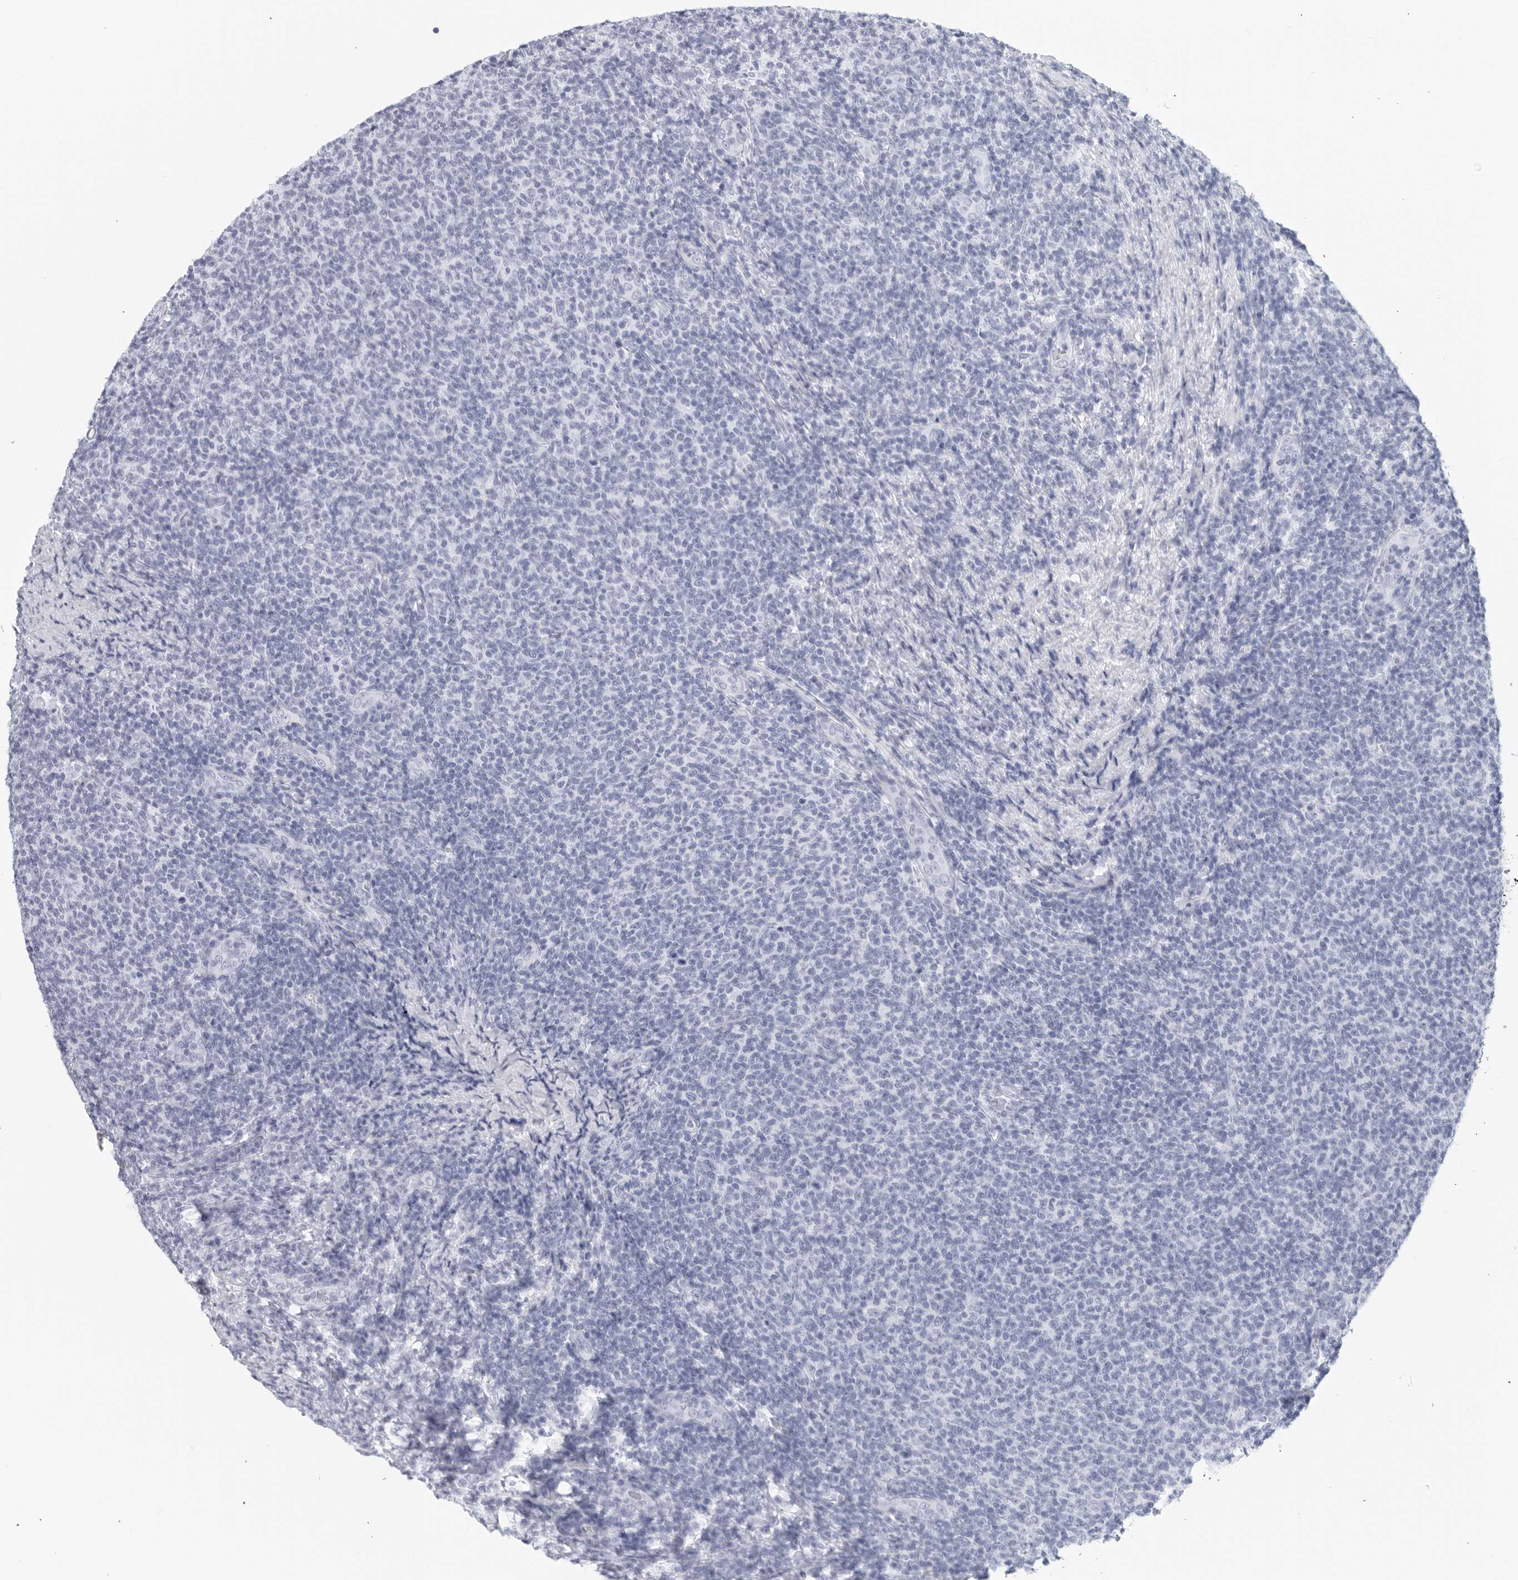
{"staining": {"intensity": "negative", "quantity": "none", "location": "none"}, "tissue": "lymphoma", "cell_type": "Tumor cells", "image_type": "cancer", "snomed": [{"axis": "morphology", "description": "Malignant lymphoma, non-Hodgkin's type, Low grade"}, {"axis": "topography", "description": "Lymph node"}], "caption": "A histopathology image of human lymphoma is negative for staining in tumor cells.", "gene": "FGG", "patient": {"sex": "male", "age": 66}}